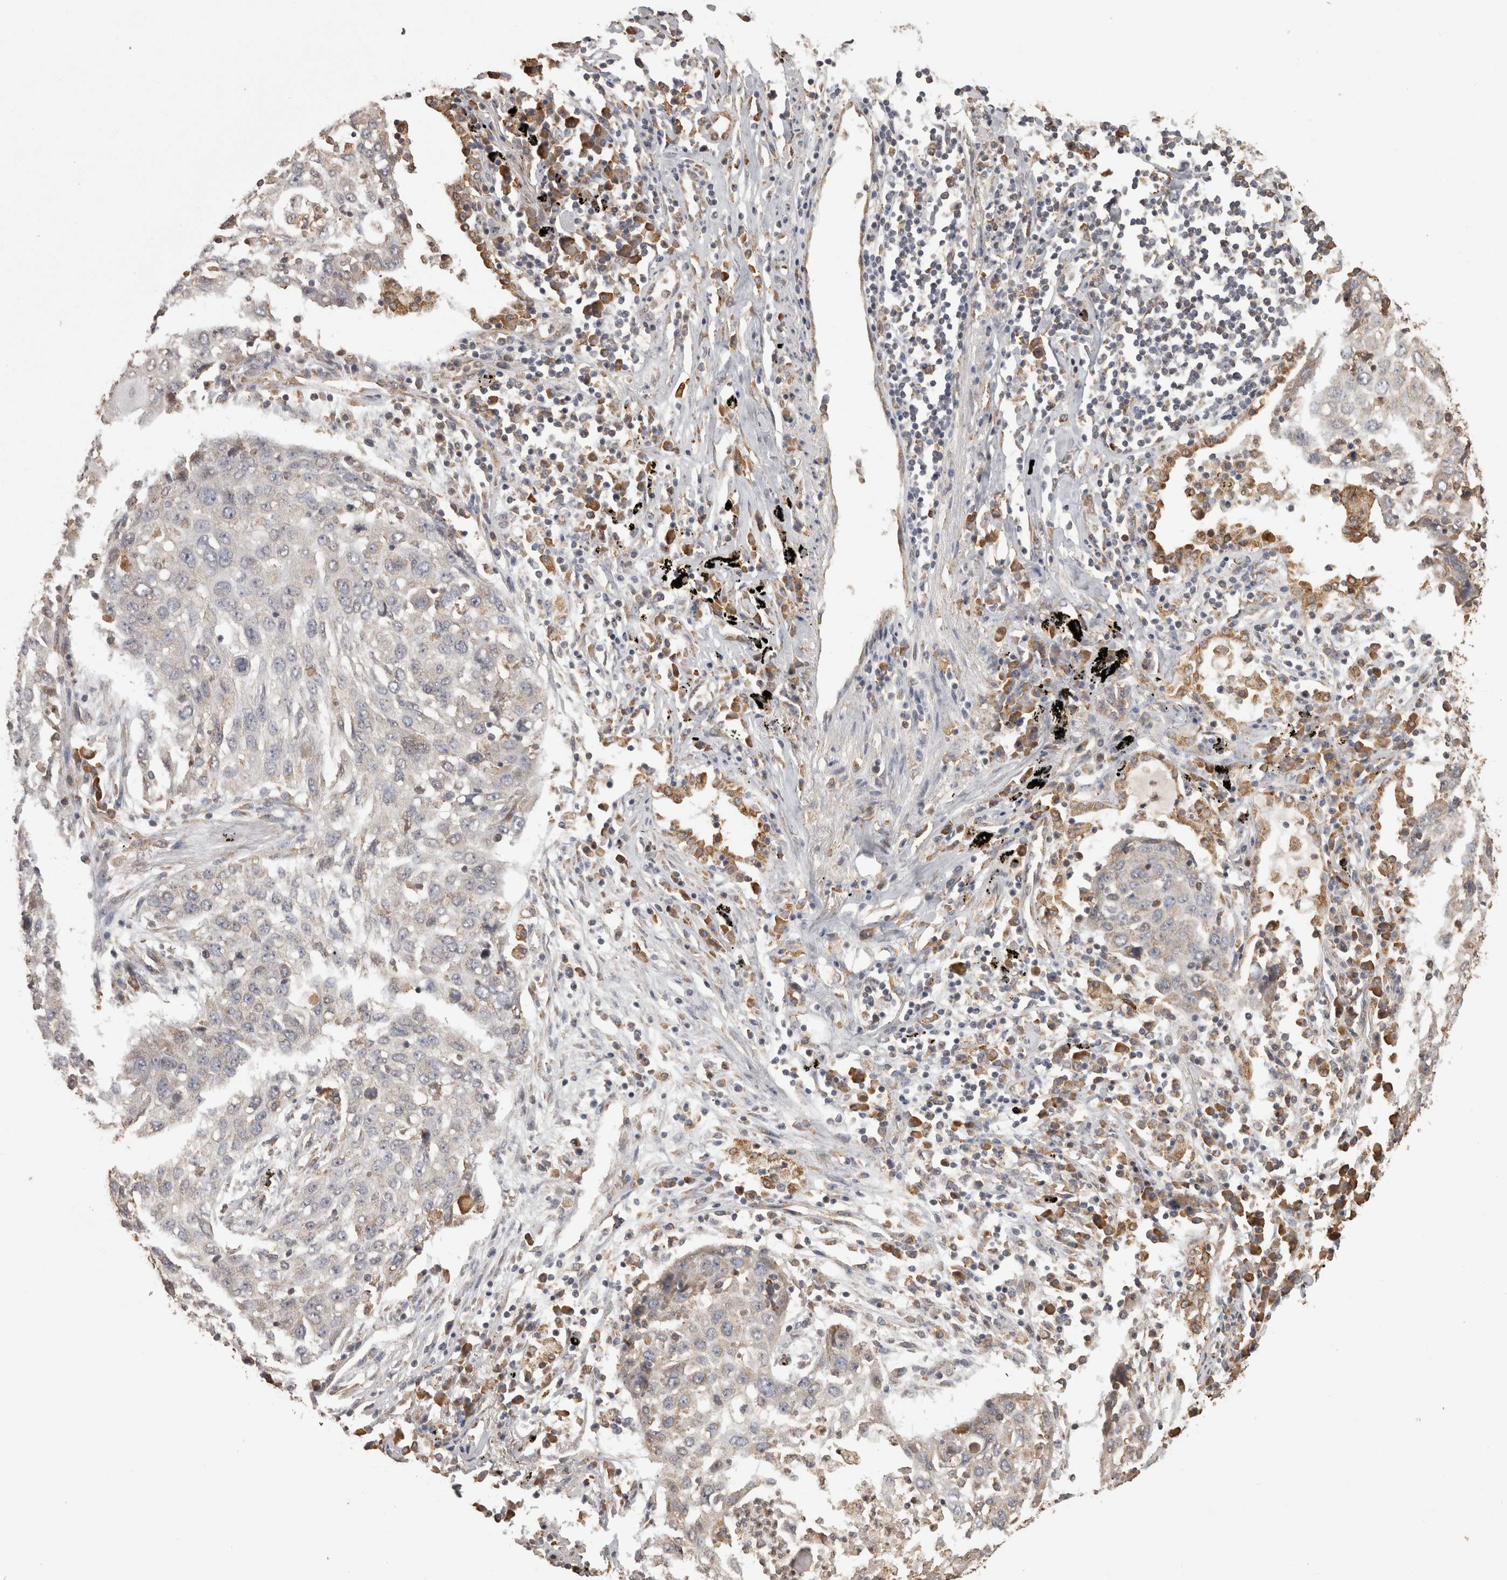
{"staining": {"intensity": "weak", "quantity": "<25%", "location": "cytoplasmic/membranous"}, "tissue": "lung cancer", "cell_type": "Tumor cells", "image_type": "cancer", "snomed": [{"axis": "morphology", "description": "Squamous cell carcinoma, NOS"}, {"axis": "topography", "description": "Lung"}], "caption": "There is no significant staining in tumor cells of lung cancer (squamous cell carcinoma).", "gene": "PON2", "patient": {"sex": "female", "age": 63}}